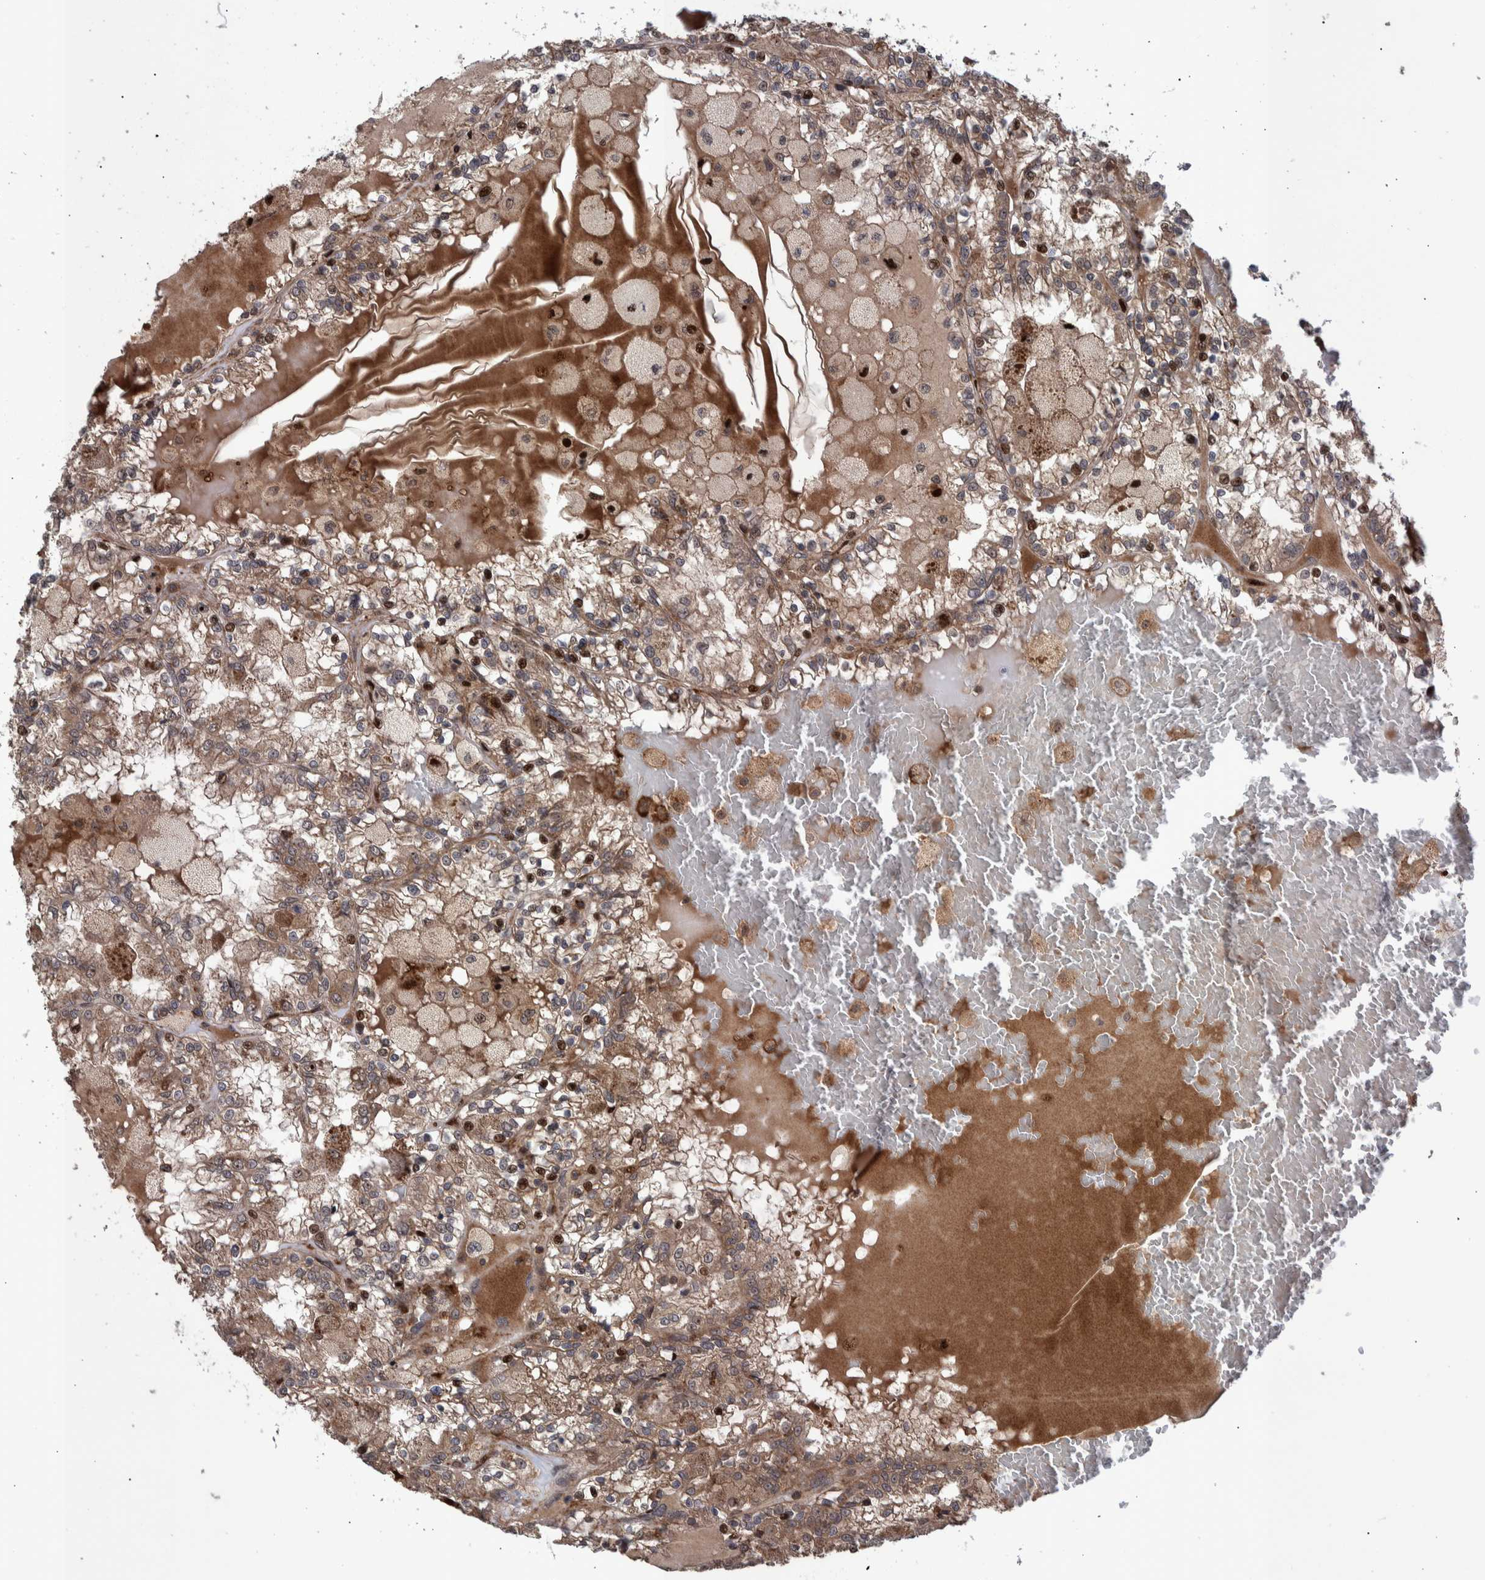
{"staining": {"intensity": "moderate", "quantity": ">75%", "location": "cytoplasmic/membranous,nuclear"}, "tissue": "renal cancer", "cell_type": "Tumor cells", "image_type": "cancer", "snomed": [{"axis": "morphology", "description": "Adenocarcinoma, NOS"}, {"axis": "topography", "description": "Kidney"}], "caption": "A brown stain highlights moderate cytoplasmic/membranous and nuclear positivity of a protein in adenocarcinoma (renal) tumor cells.", "gene": "SHISA6", "patient": {"sex": "female", "age": 56}}